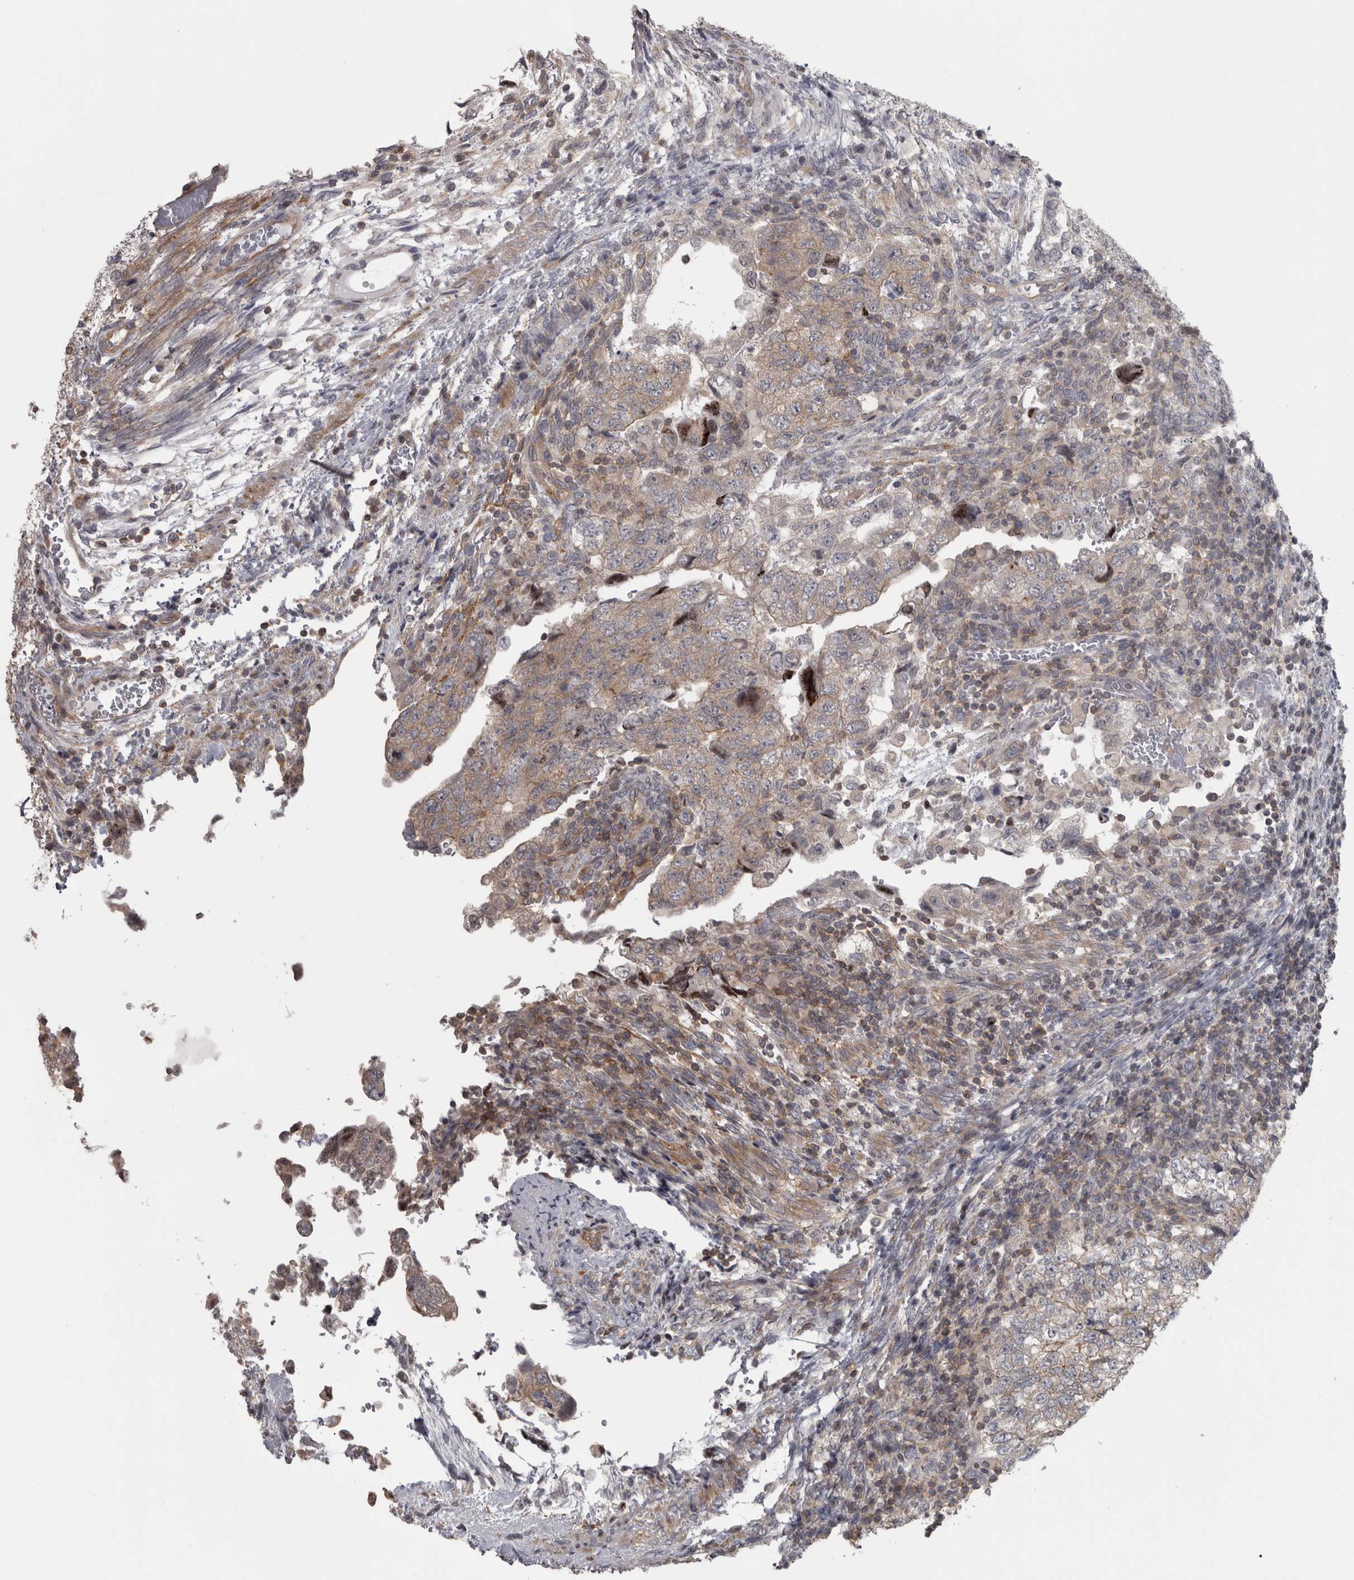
{"staining": {"intensity": "moderate", "quantity": "<25%", "location": "cytoplasmic/membranous"}, "tissue": "testis cancer", "cell_type": "Tumor cells", "image_type": "cancer", "snomed": [{"axis": "morphology", "description": "Normal tissue, NOS"}, {"axis": "morphology", "description": "Carcinoma, Embryonal, NOS"}, {"axis": "topography", "description": "Testis"}], "caption": "Protein staining of testis cancer tissue demonstrates moderate cytoplasmic/membranous positivity in approximately <25% of tumor cells. (DAB IHC with brightfield microscopy, high magnification).", "gene": "PPP1R12B", "patient": {"sex": "male", "age": 36}}